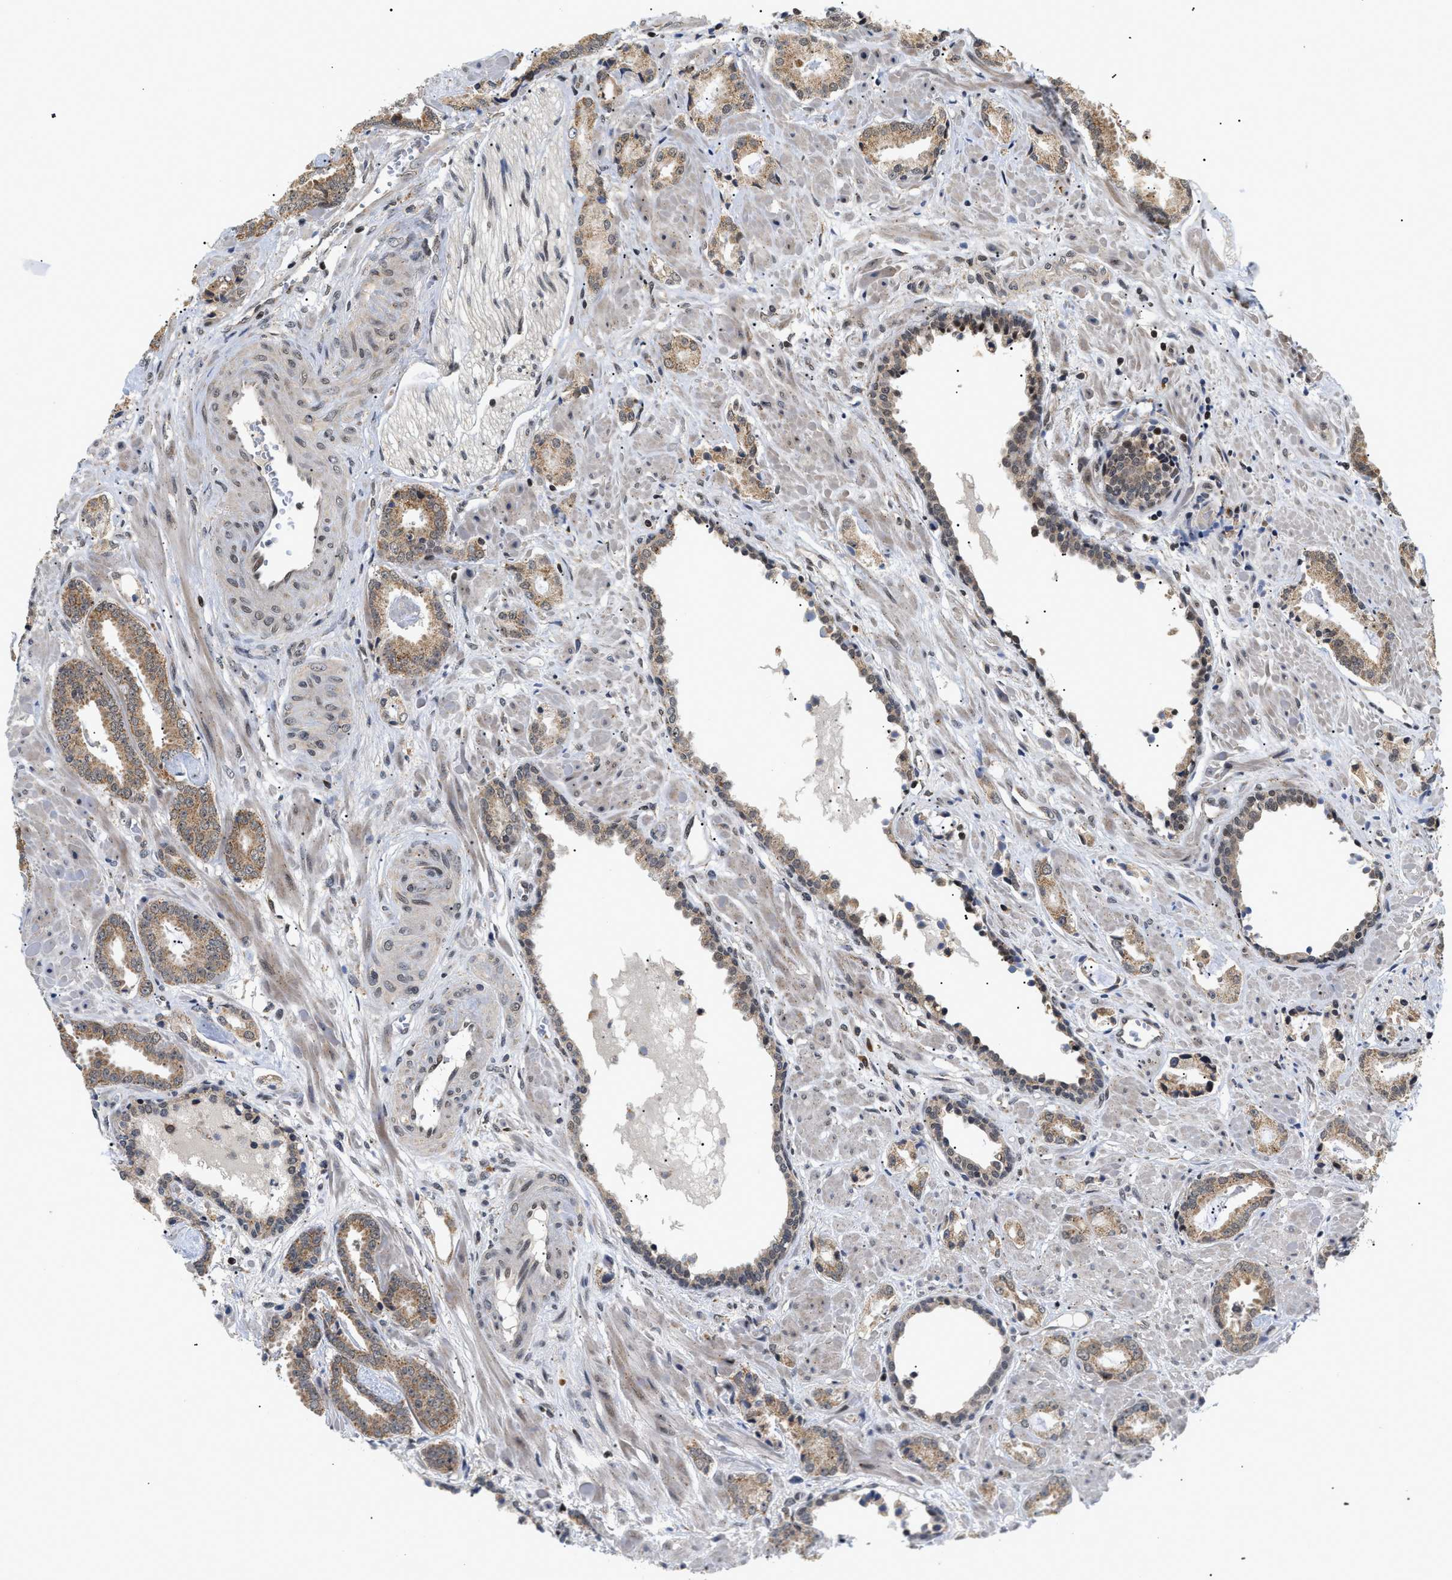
{"staining": {"intensity": "moderate", "quantity": ">75%", "location": "cytoplasmic/membranous"}, "tissue": "prostate cancer", "cell_type": "Tumor cells", "image_type": "cancer", "snomed": [{"axis": "morphology", "description": "Adenocarcinoma, Low grade"}, {"axis": "topography", "description": "Prostate"}], "caption": "Prostate cancer stained with immunohistochemistry exhibits moderate cytoplasmic/membranous staining in about >75% of tumor cells.", "gene": "ZBTB11", "patient": {"sex": "male", "age": 53}}